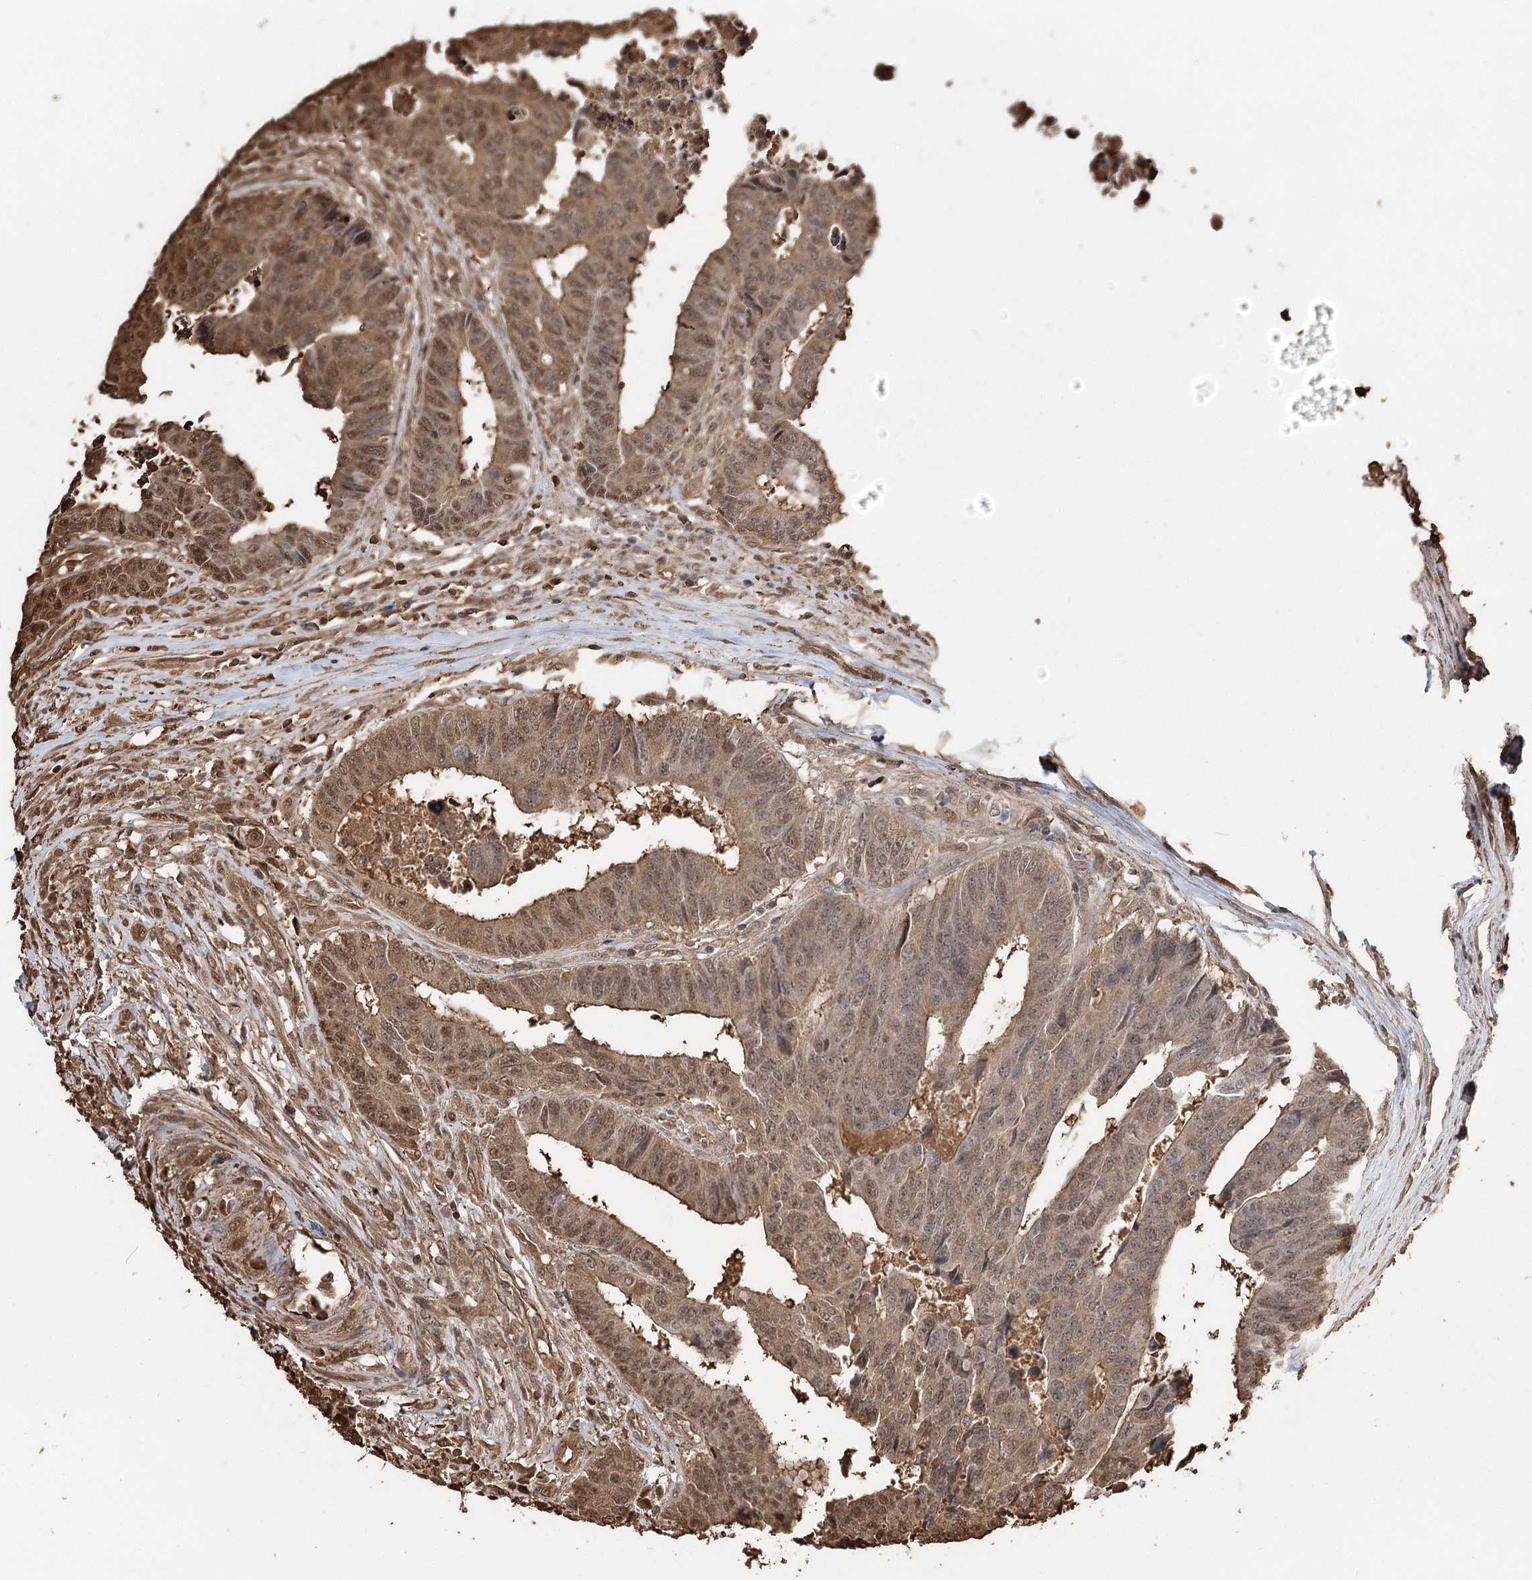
{"staining": {"intensity": "moderate", "quantity": ">75%", "location": "cytoplasmic/membranous,nuclear"}, "tissue": "colorectal cancer", "cell_type": "Tumor cells", "image_type": "cancer", "snomed": [{"axis": "morphology", "description": "Adenocarcinoma, NOS"}, {"axis": "topography", "description": "Rectum"}], "caption": "Immunohistochemistry (IHC) image of neoplastic tissue: human colorectal adenocarcinoma stained using IHC reveals medium levels of moderate protein expression localized specifically in the cytoplasmic/membranous and nuclear of tumor cells, appearing as a cytoplasmic/membranous and nuclear brown color.", "gene": "PLCH1", "patient": {"sex": "male", "age": 84}}